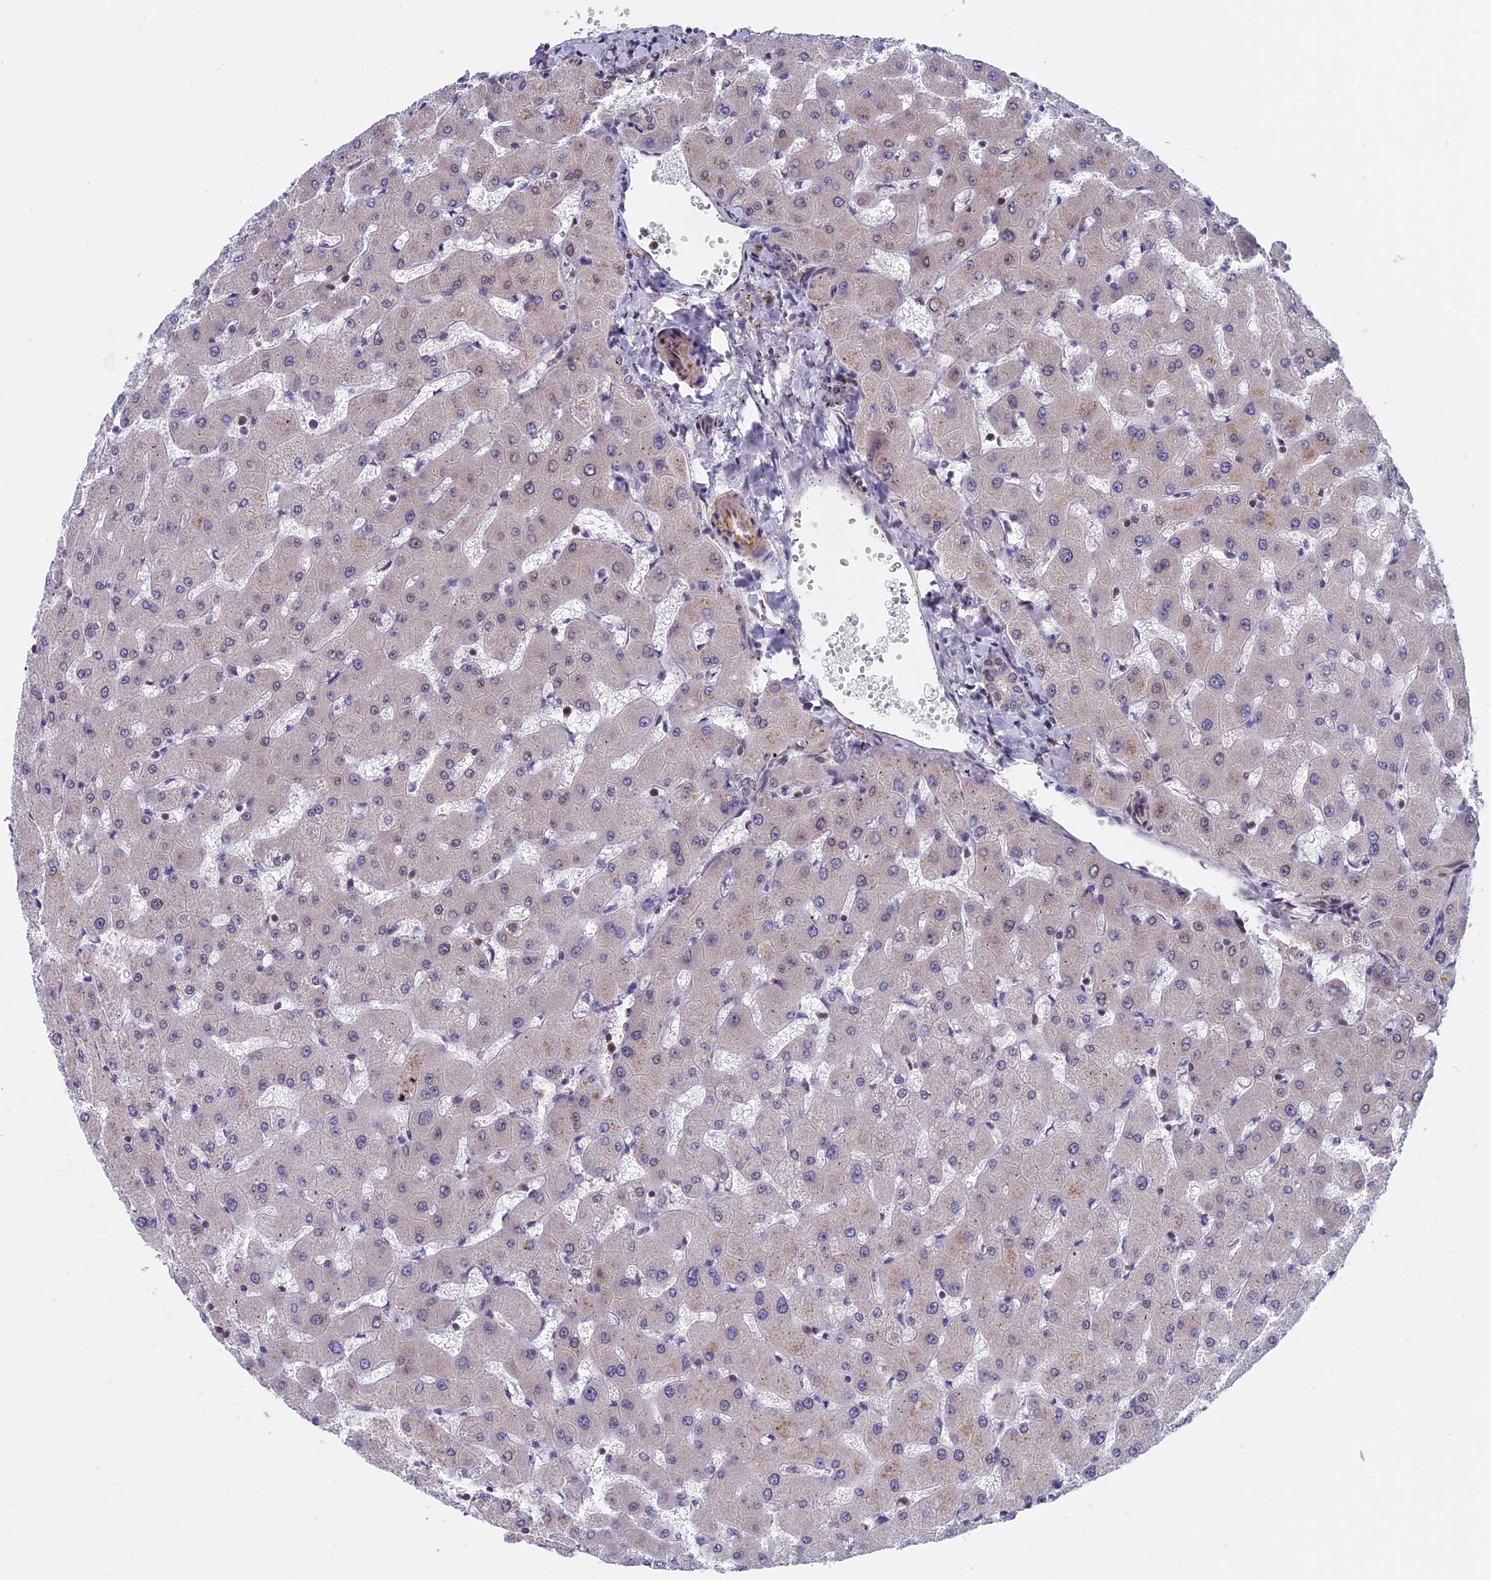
{"staining": {"intensity": "negative", "quantity": "none", "location": "none"}, "tissue": "liver", "cell_type": "Cholangiocytes", "image_type": "normal", "snomed": [{"axis": "morphology", "description": "Normal tissue, NOS"}, {"axis": "topography", "description": "Liver"}], "caption": "There is no significant expression in cholangiocytes of liver. (DAB (3,3'-diaminobenzidine) IHC, high magnification).", "gene": "NAA10", "patient": {"sex": "female", "age": 63}}